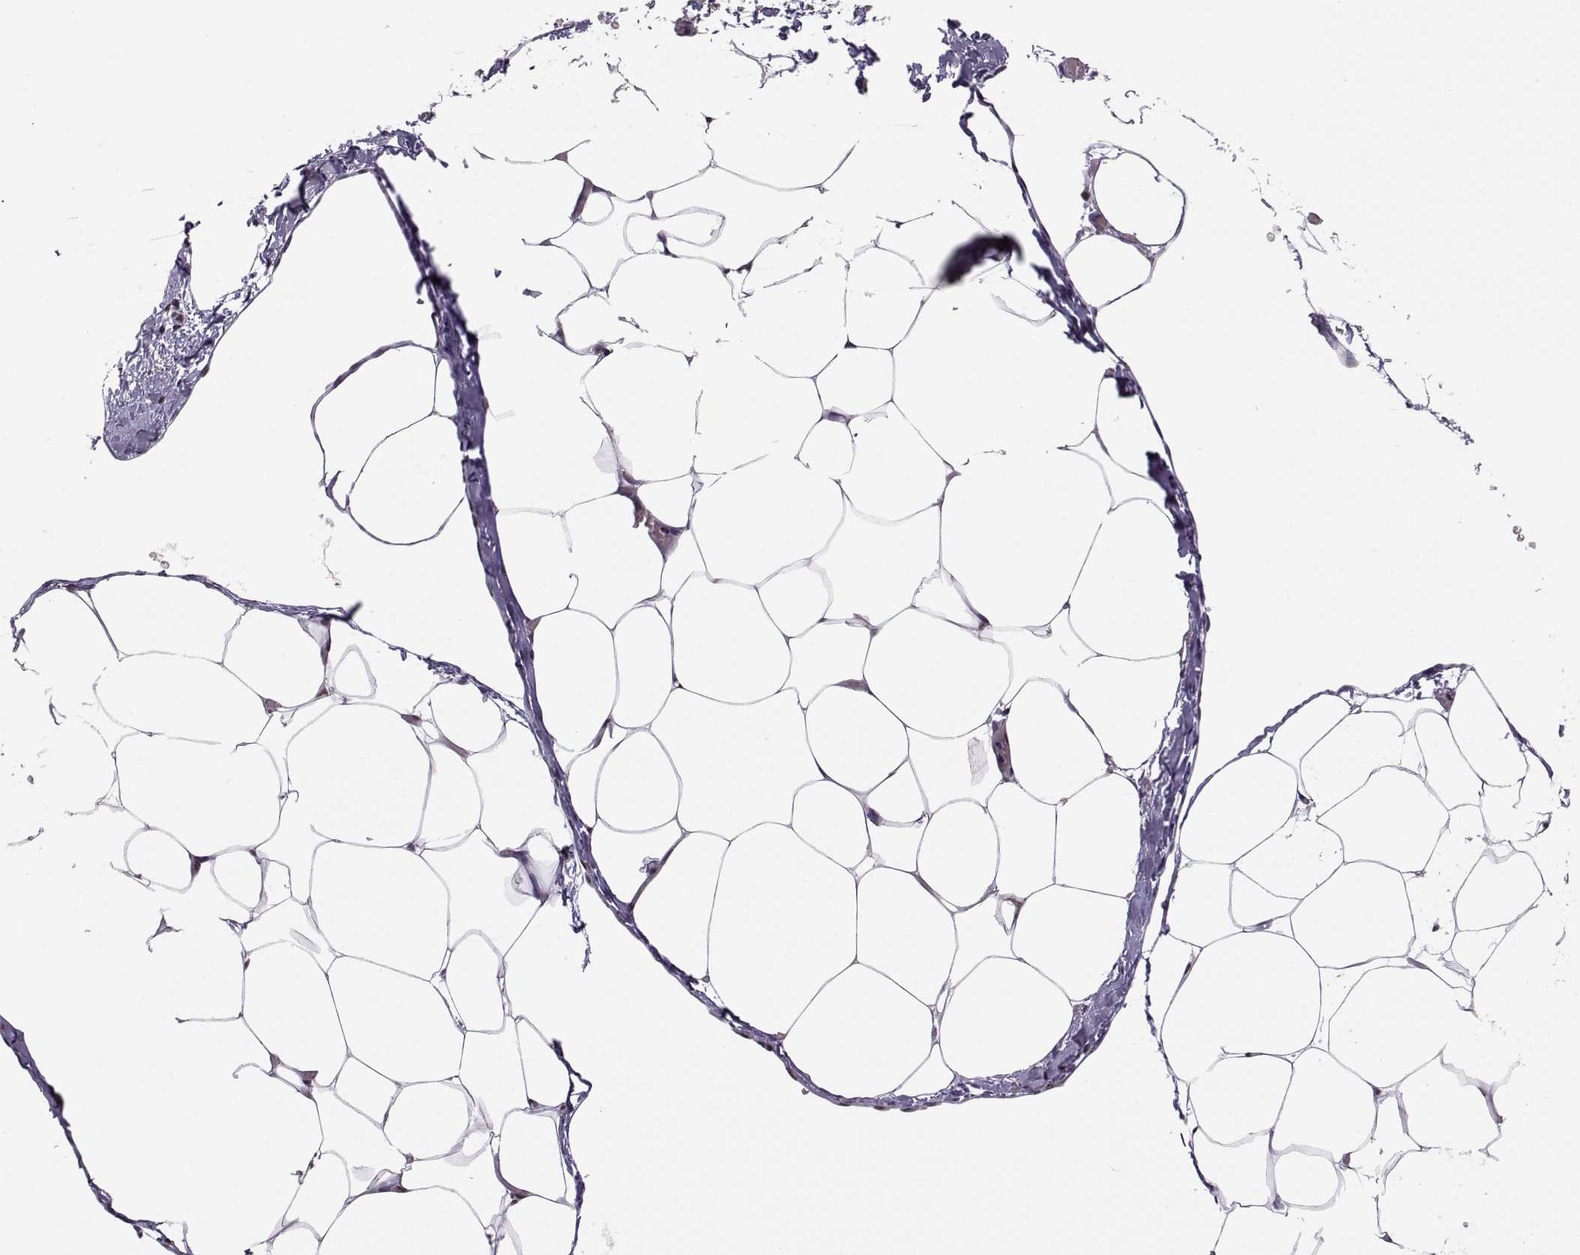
{"staining": {"intensity": "negative", "quantity": "none", "location": "none"}, "tissue": "adipose tissue", "cell_type": "Adipocytes", "image_type": "normal", "snomed": [{"axis": "morphology", "description": "Normal tissue, NOS"}, {"axis": "topography", "description": "Adipose tissue"}], "caption": "The immunohistochemistry (IHC) image has no significant expression in adipocytes of adipose tissue.", "gene": "SNAI1", "patient": {"sex": "male", "age": 57}}